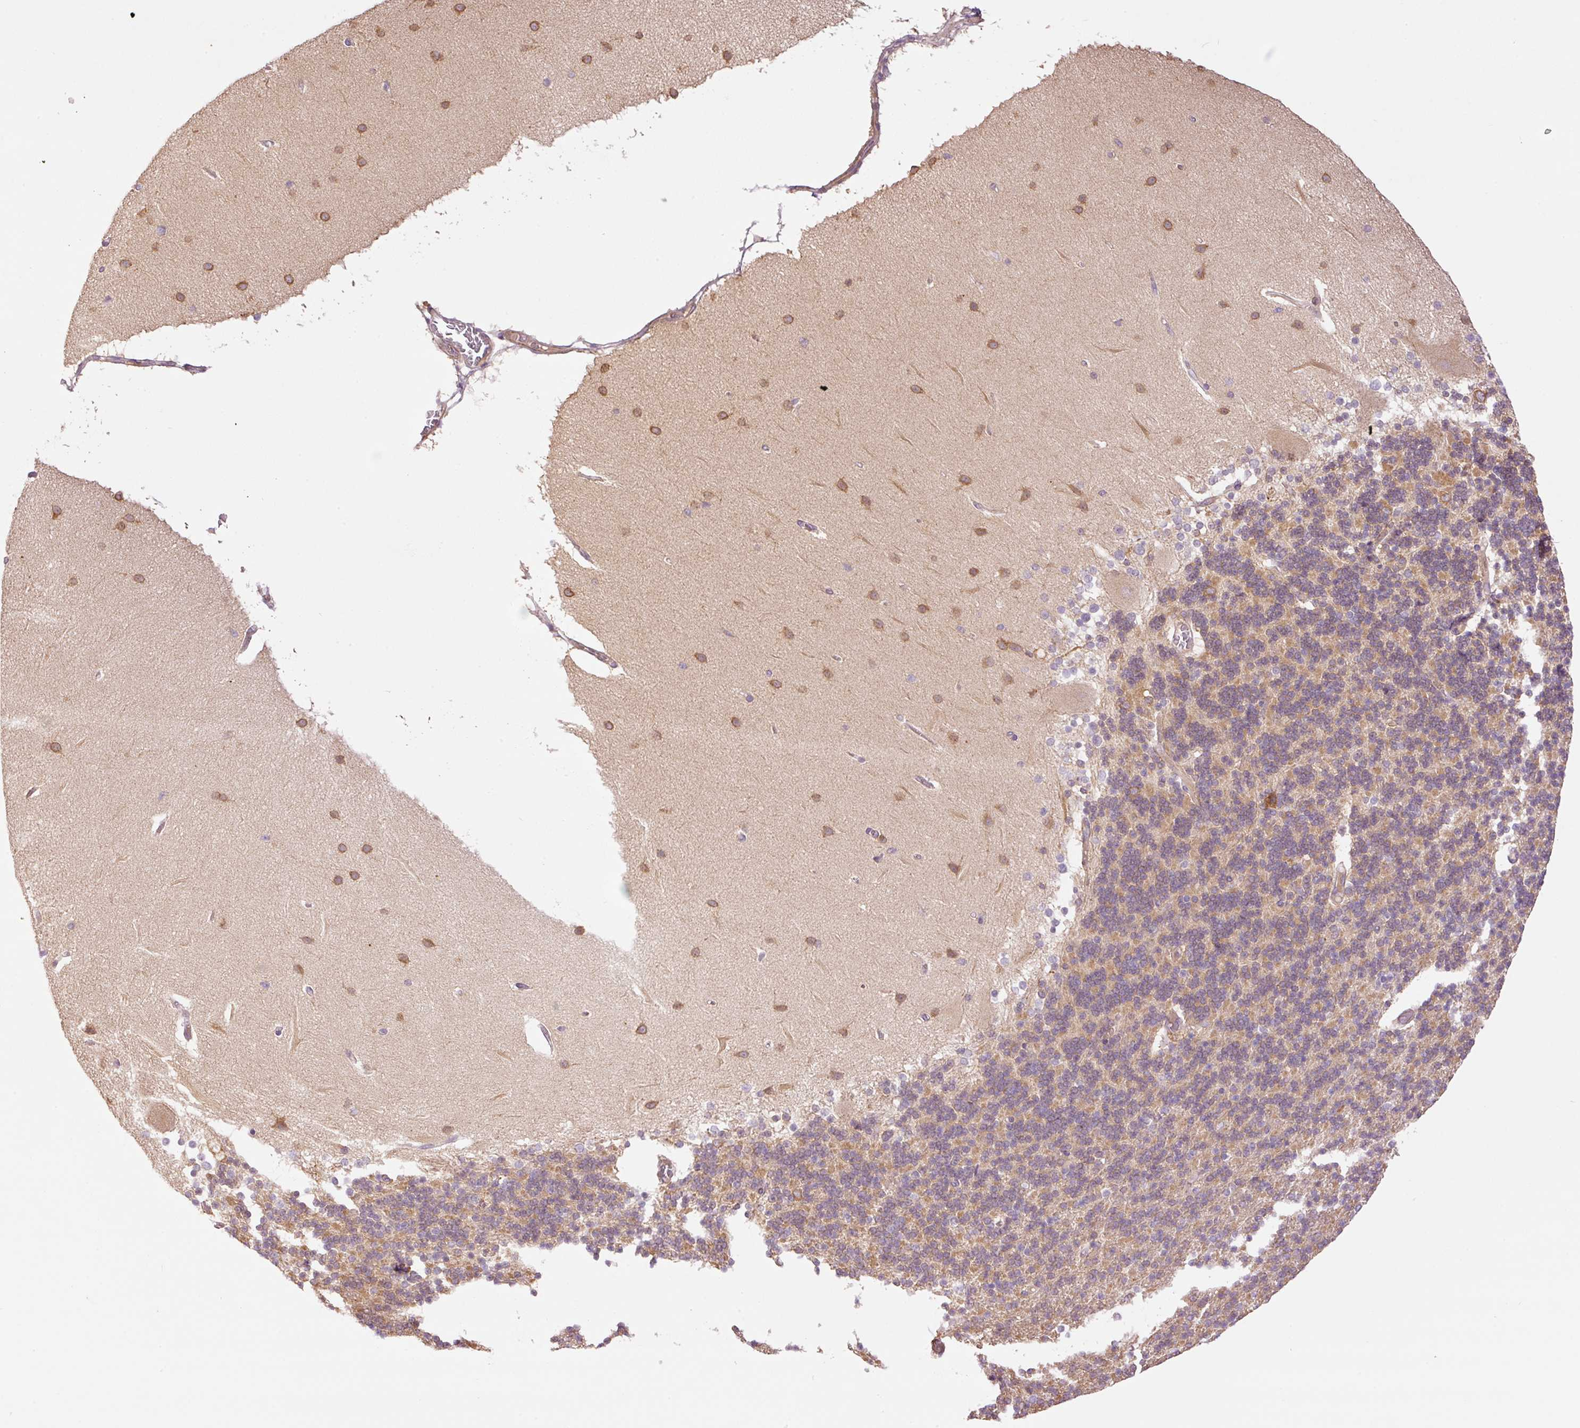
{"staining": {"intensity": "moderate", "quantity": "25%-75%", "location": "cytoplasmic/membranous"}, "tissue": "cerebellum", "cell_type": "Cells in granular layer", "image_type": "normal", "snomed": [{"axis": "morphology", "description": "Normal tissue, NOS"}, {"axis": "topography", "description": "Cerebellum"}], "caption": "Protein expression analysis of normal cerebellum exhibits moderate cytoplasmic/membranous positivity in approximately 25%-75% of cells in granular layer.", "gene": "SLC29A3", "patient": {"sex": "female", "age": 54}}